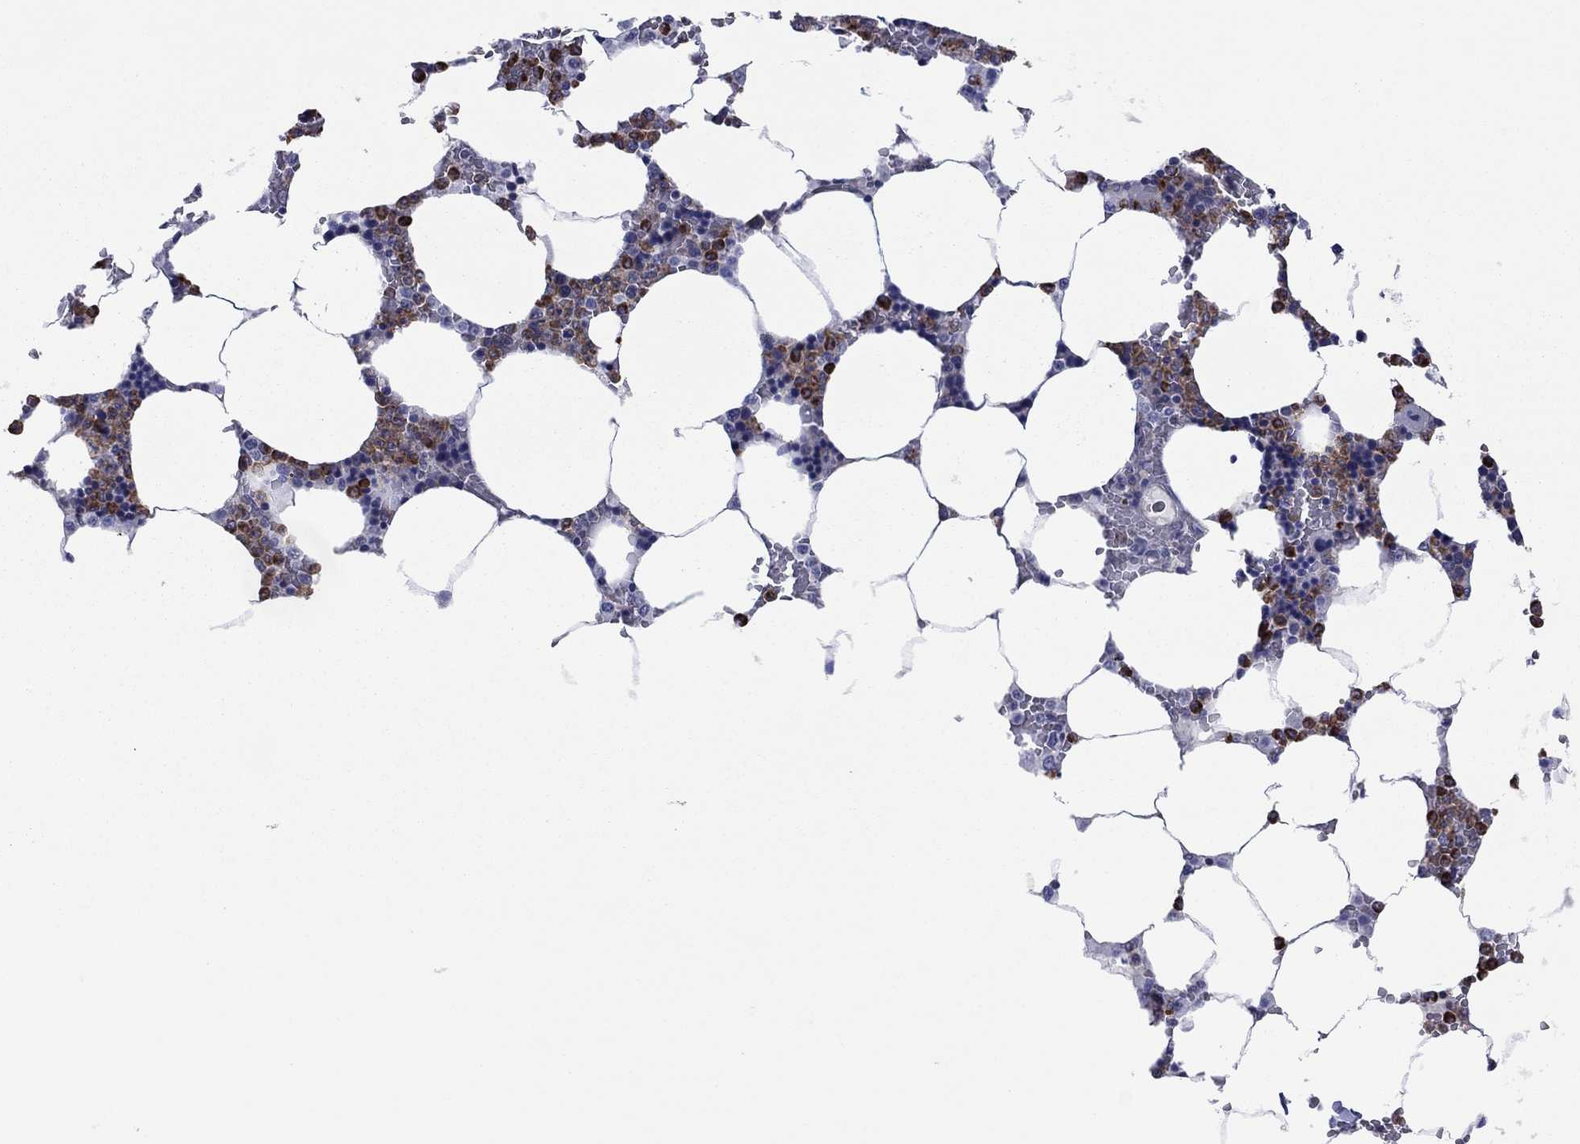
{"staining": {"intensity": "moderate", "quantity": "25%-75%", "location": "cytoplasmic/membranous"}, "tissue": "bone marrow", "cell_type": "Hematopoietic cells", "image_type": "normal", "snomed": [{"axis": "morphology", "description": "Normal tissue, NOS"}, {"axis": "topography", "description": "Bone marrow"}], "caption": "Hematopoietic cells show moderate cytoplasmic/membranous expression in approximately 25%-75% of cells in normal bone marrow. The protein of interest is shown in brown color, while the nuclei are stained blue.", "gene": "GPR155", "patient": {"sex": "male", "age": 63}}